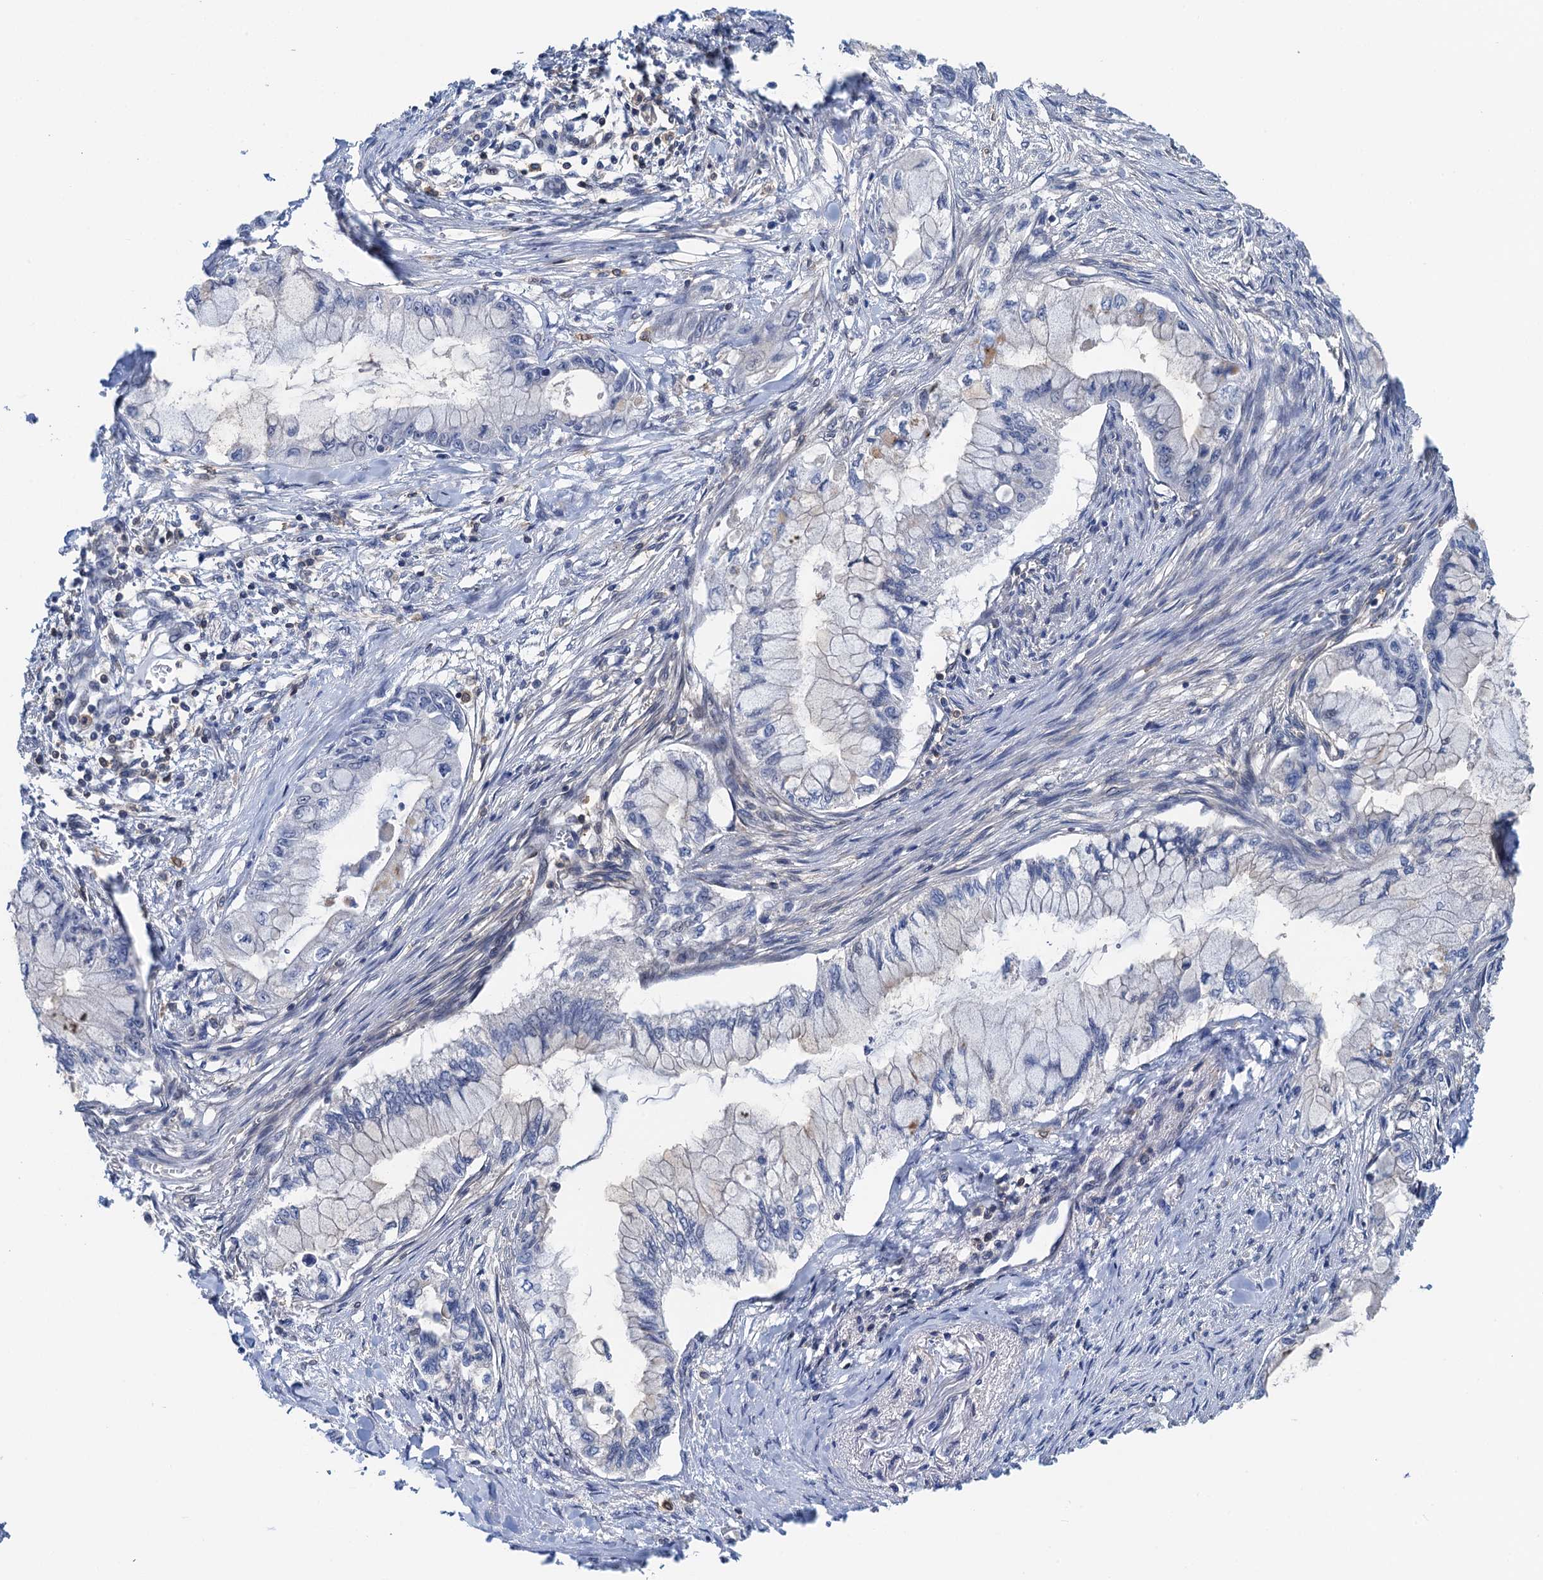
{"staining": {"intensity": "negative", "quantity": "none", "location": "none"}, "tissue": "pancreatic cancer", "cell_type": "Tumor cells", "image_type": "cancer", "snomed": [{"axis": "morphology", "description": "Adenocarcinoma, NOS"}, {"axis": "topography", "description": "Pancreas"}], "caption": "A photomicrograph of pancreatic cancer (adenocarcinoma) stained for a protein displays no brown staining in tumor cells.", "gene": "ZNF609", "patient": {"sex": "male", "age": 48}}